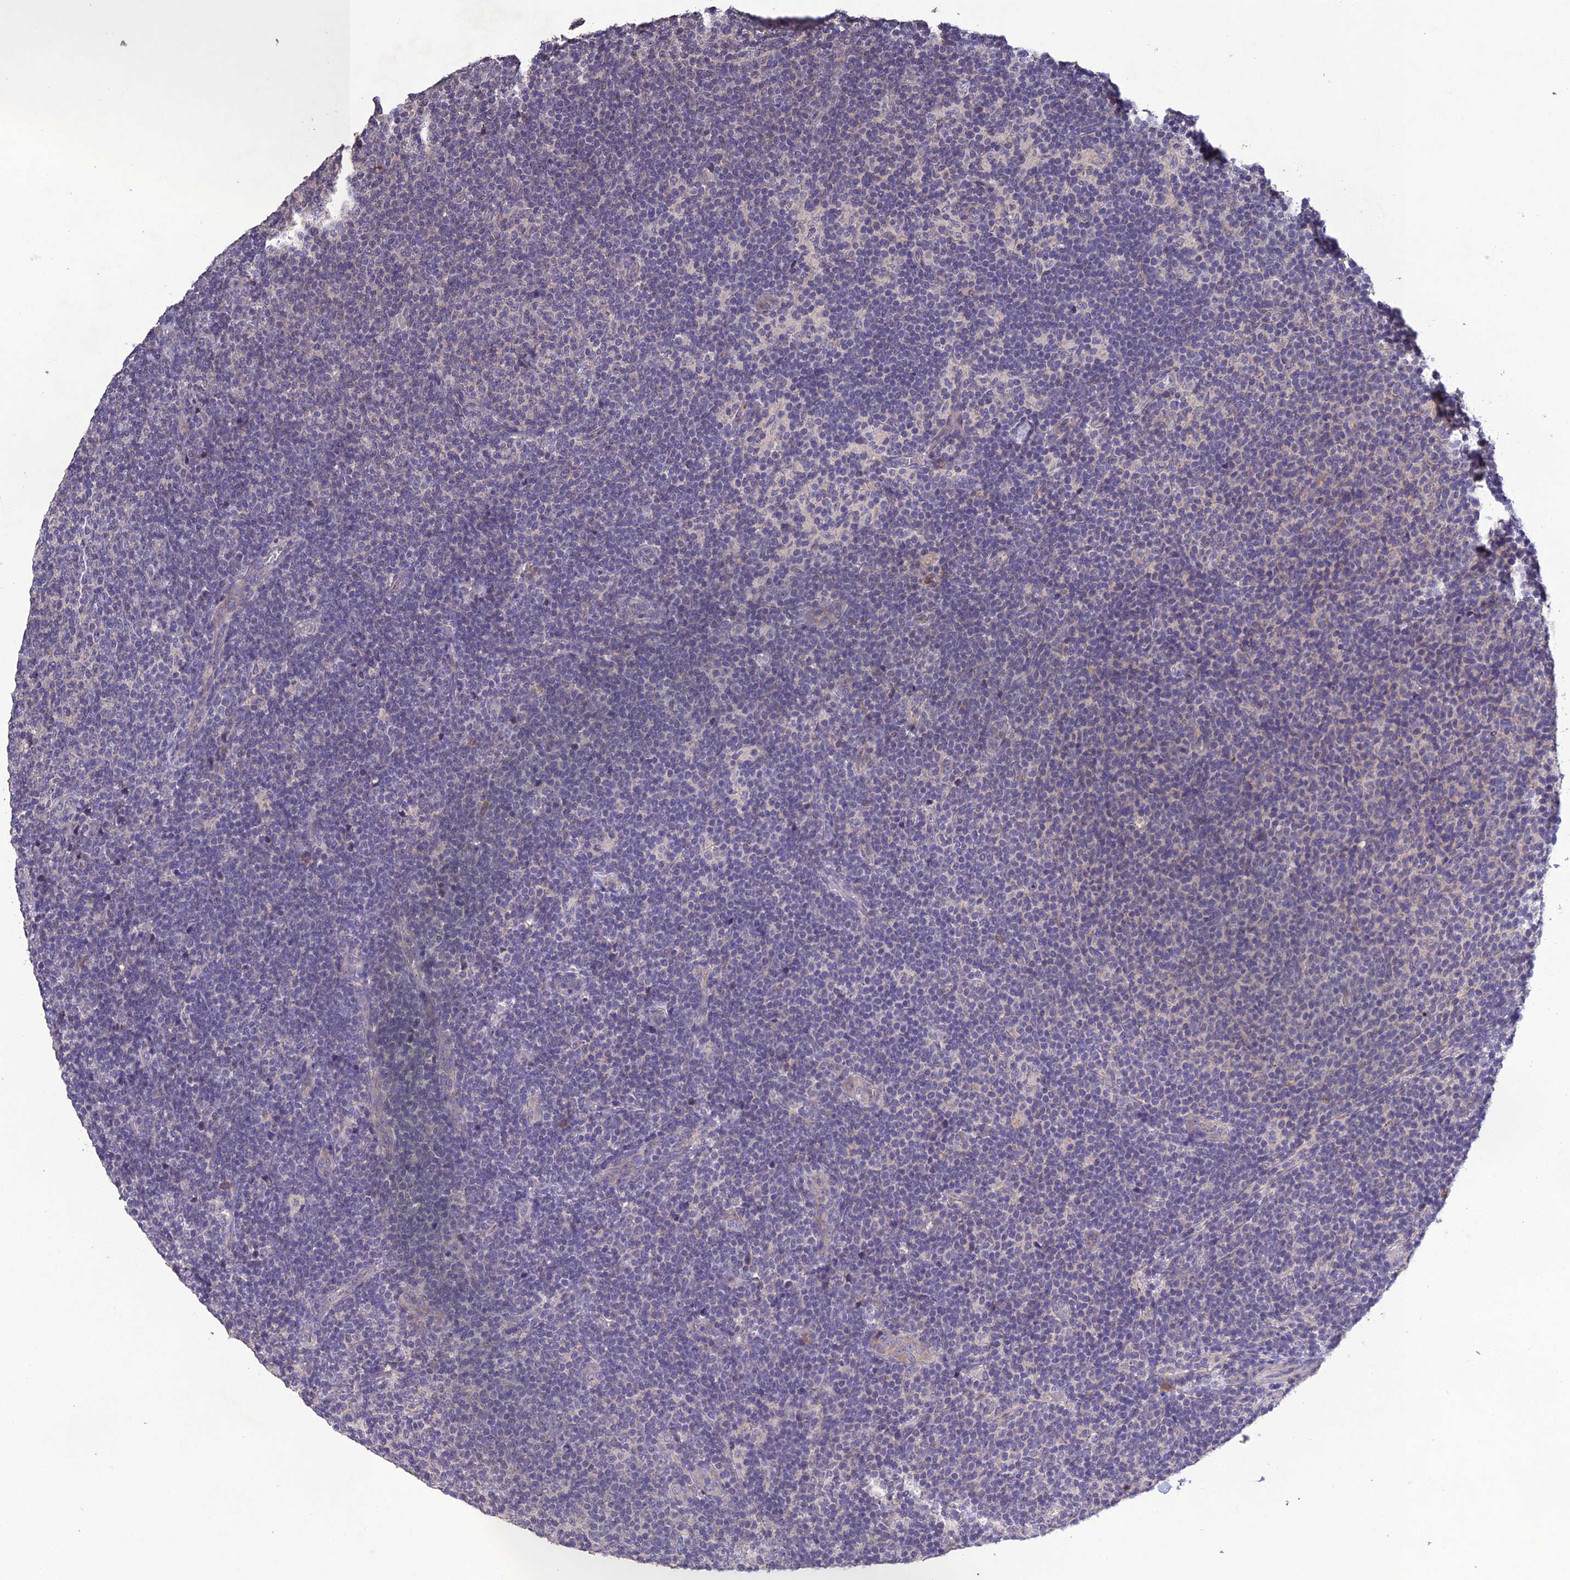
{"staining": {"intensity": "negative", "quantity": "none", "location": "none"}, "tissue": "lymphoma", "cell_type": "Tumor cells", "image_type": "cancer", "snomed": [{"axis": "morphology", "description": "Malignant lymphoma, non-Hodgkin's type, Low grade"}, {"axis": "topography", "description": "Lymph node"}], "caption": "DAB (3,3'-diaminobenzidine) immunohistochemical staining of human lymphoma shows no significant positivity in tumor cells. (DAB IHC visualized using brightfield microscopy, high magnification).", "gene": "SLC39A13", "patient": {"sex": "male", "age": 66}}